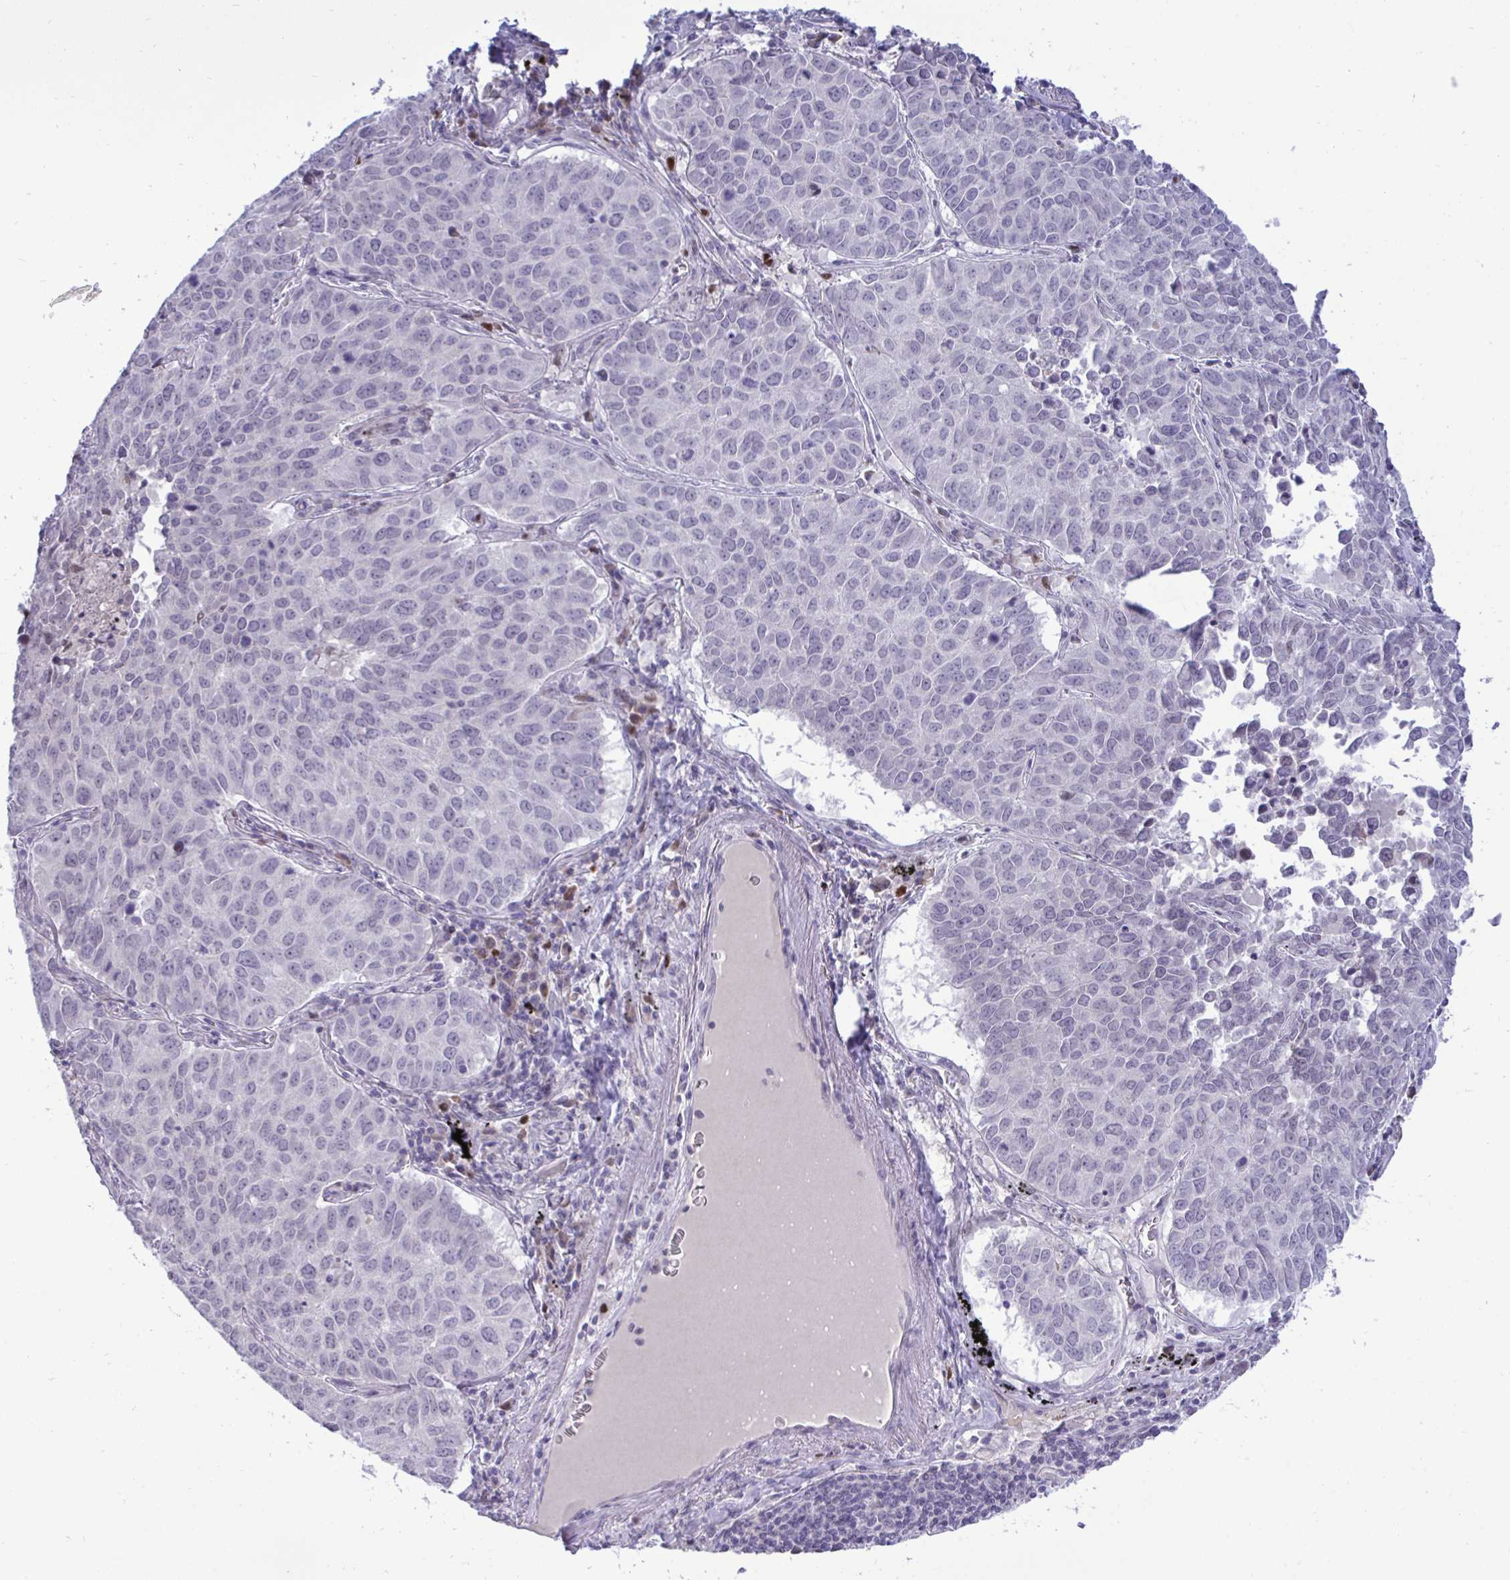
{"staining": {"intensity": "negative", "quantity": "none", "location": "none"}, "tissue": "lung cancer", "cell_type": "Tumor cells", "image_type": "cancer", "snomed": [{"axis": "morphology", "description": "Adenocarcinoma, NOS"}, {"axis": "topography", "description": "Lung"}], "caption": "Immunohistochemical staining of human adenocarcinoma (lung) displays no significant staining in tumor cells.", "gene": "EPOP", "patient": {"sex": "female", "age": 50}}